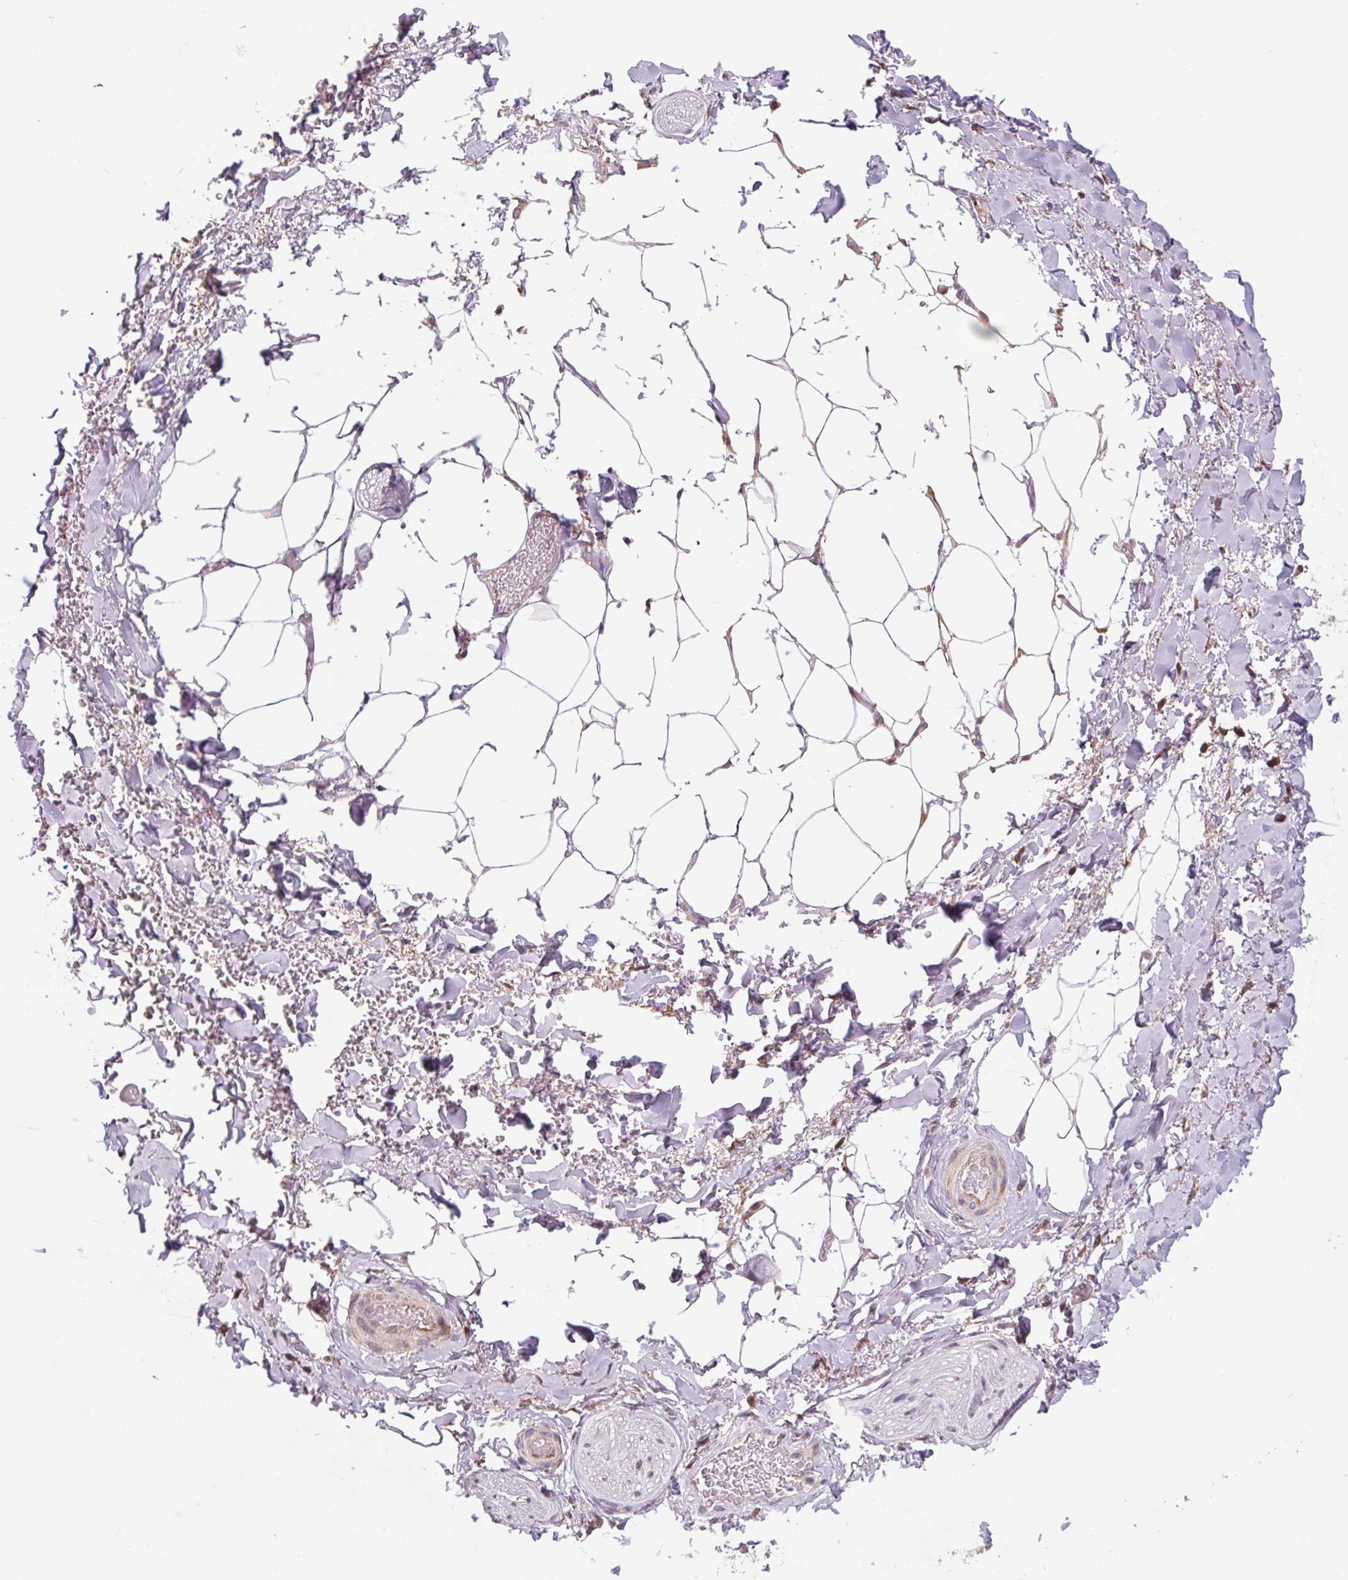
{"staining": {"intensity": "negative", "quantity": "none", "location": "none"}, "tissue": "adipose tissue", "cell_type": "Adipocytes", "image_type": "normal", "snomed": [{"axis": "morphology", "description": "Normal tissue, NOS"}, {"axis": "topography", "description": "Vagina"}, {"axis": "topography", "description": "Peripheral nerve tissue"}], "caption": "A high-resolution photomicrograph shows immunohistochemistry (IHC) staining of benign adipose tissue, which exhibits no significant staining in adipocytes. Nuclei are stained in blue.", "gene": "PLA2G4A", "patient": {"sex": "female", "age": 71}}